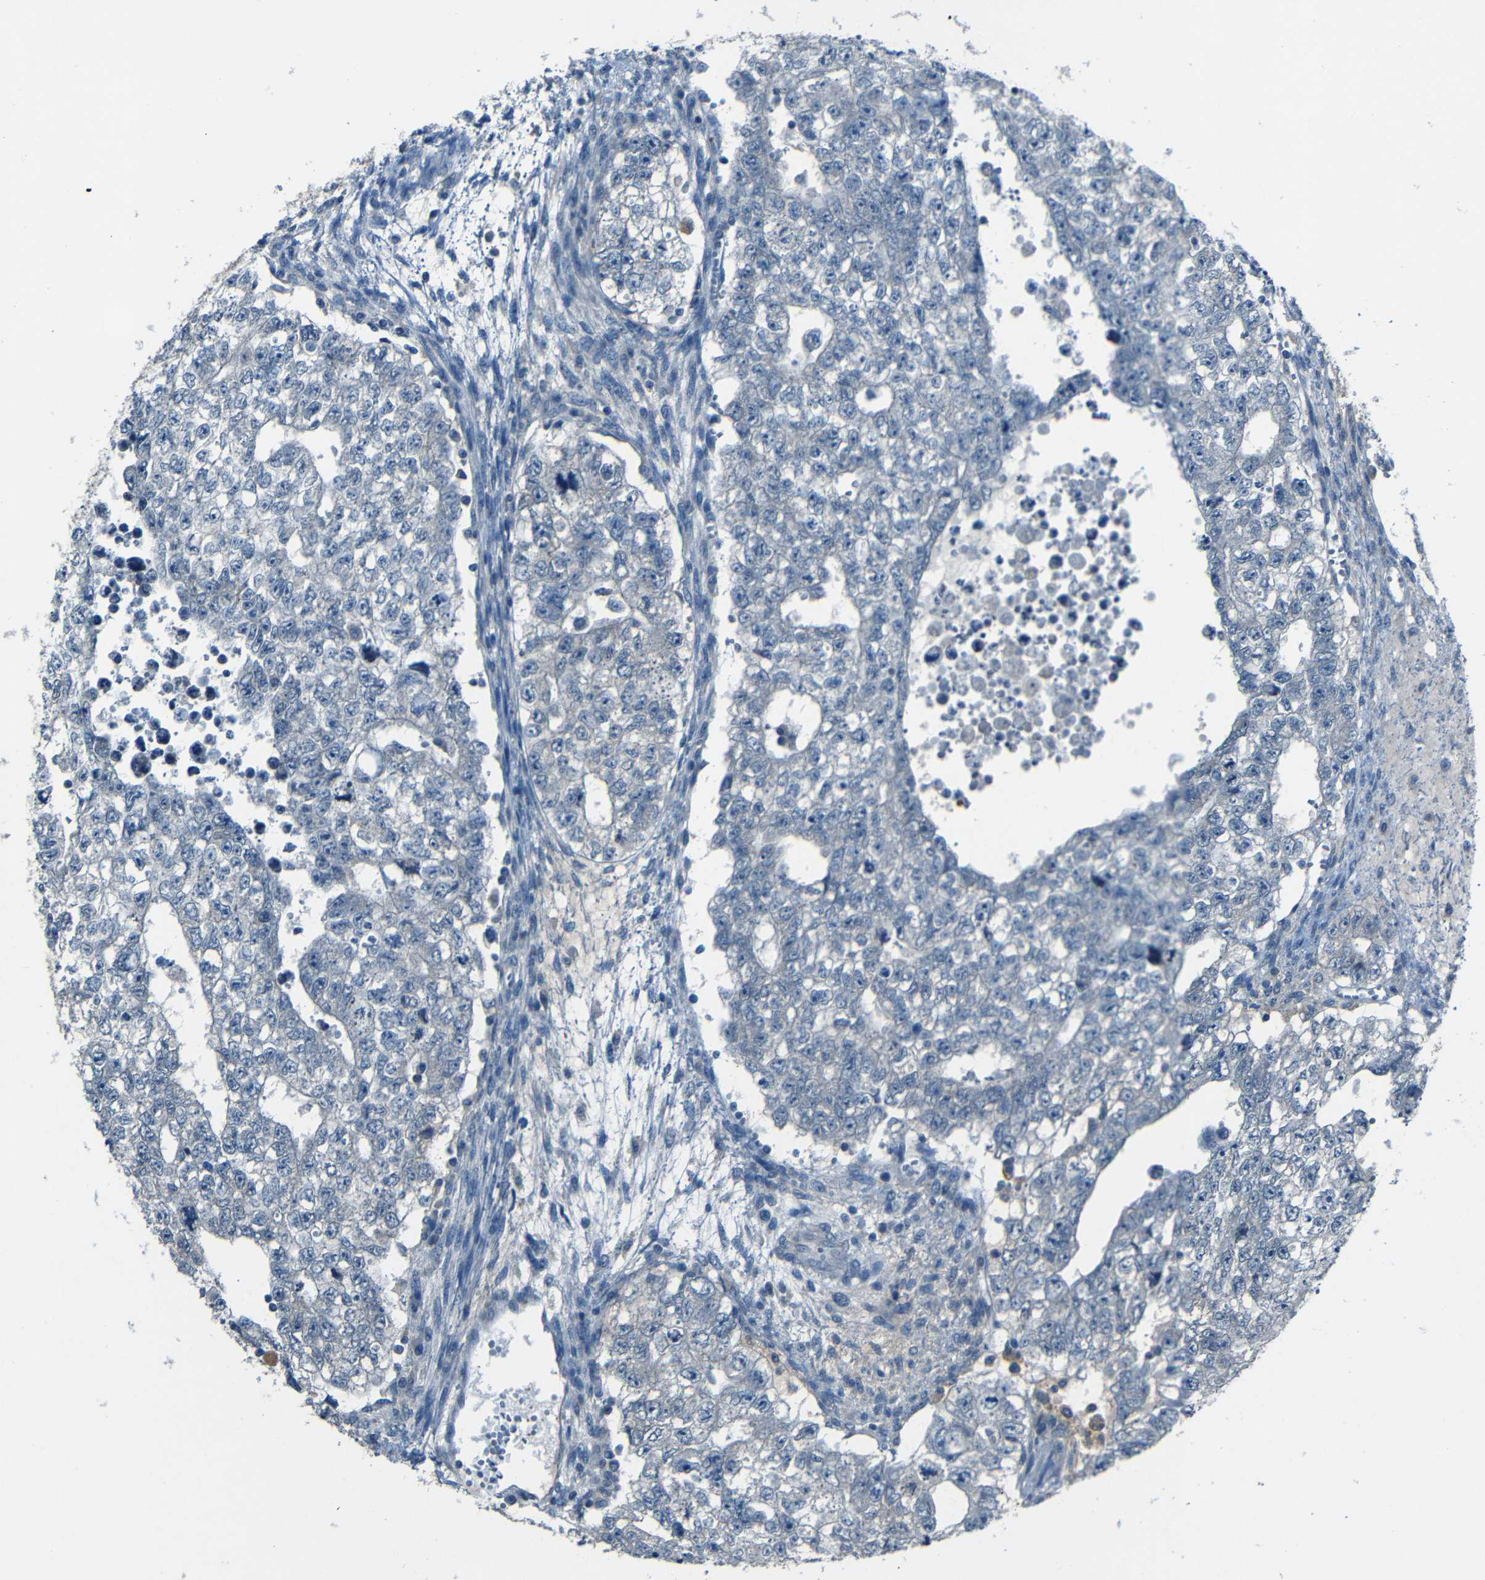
{"staining": {"intensity": "negative", "quantity": "none", "location": "none"}, "tissue": "testis cancer", "cell_type": "Tumor cells", "image_type": "cancer", "snomed": [{"axis": "morphology", "description": "Seminoma, NOS"}, {"axis": "morphology", "description": "Carcinoma, Embryonal, NOS"}, {"axis": "topography", "description": "Testis"}], "caption": "Testis cancer stained for a protein using immunohistochemistry displays no expression tumor cells.", "gene": "SLA", "patient": {"sex": "male", "age": 38}}